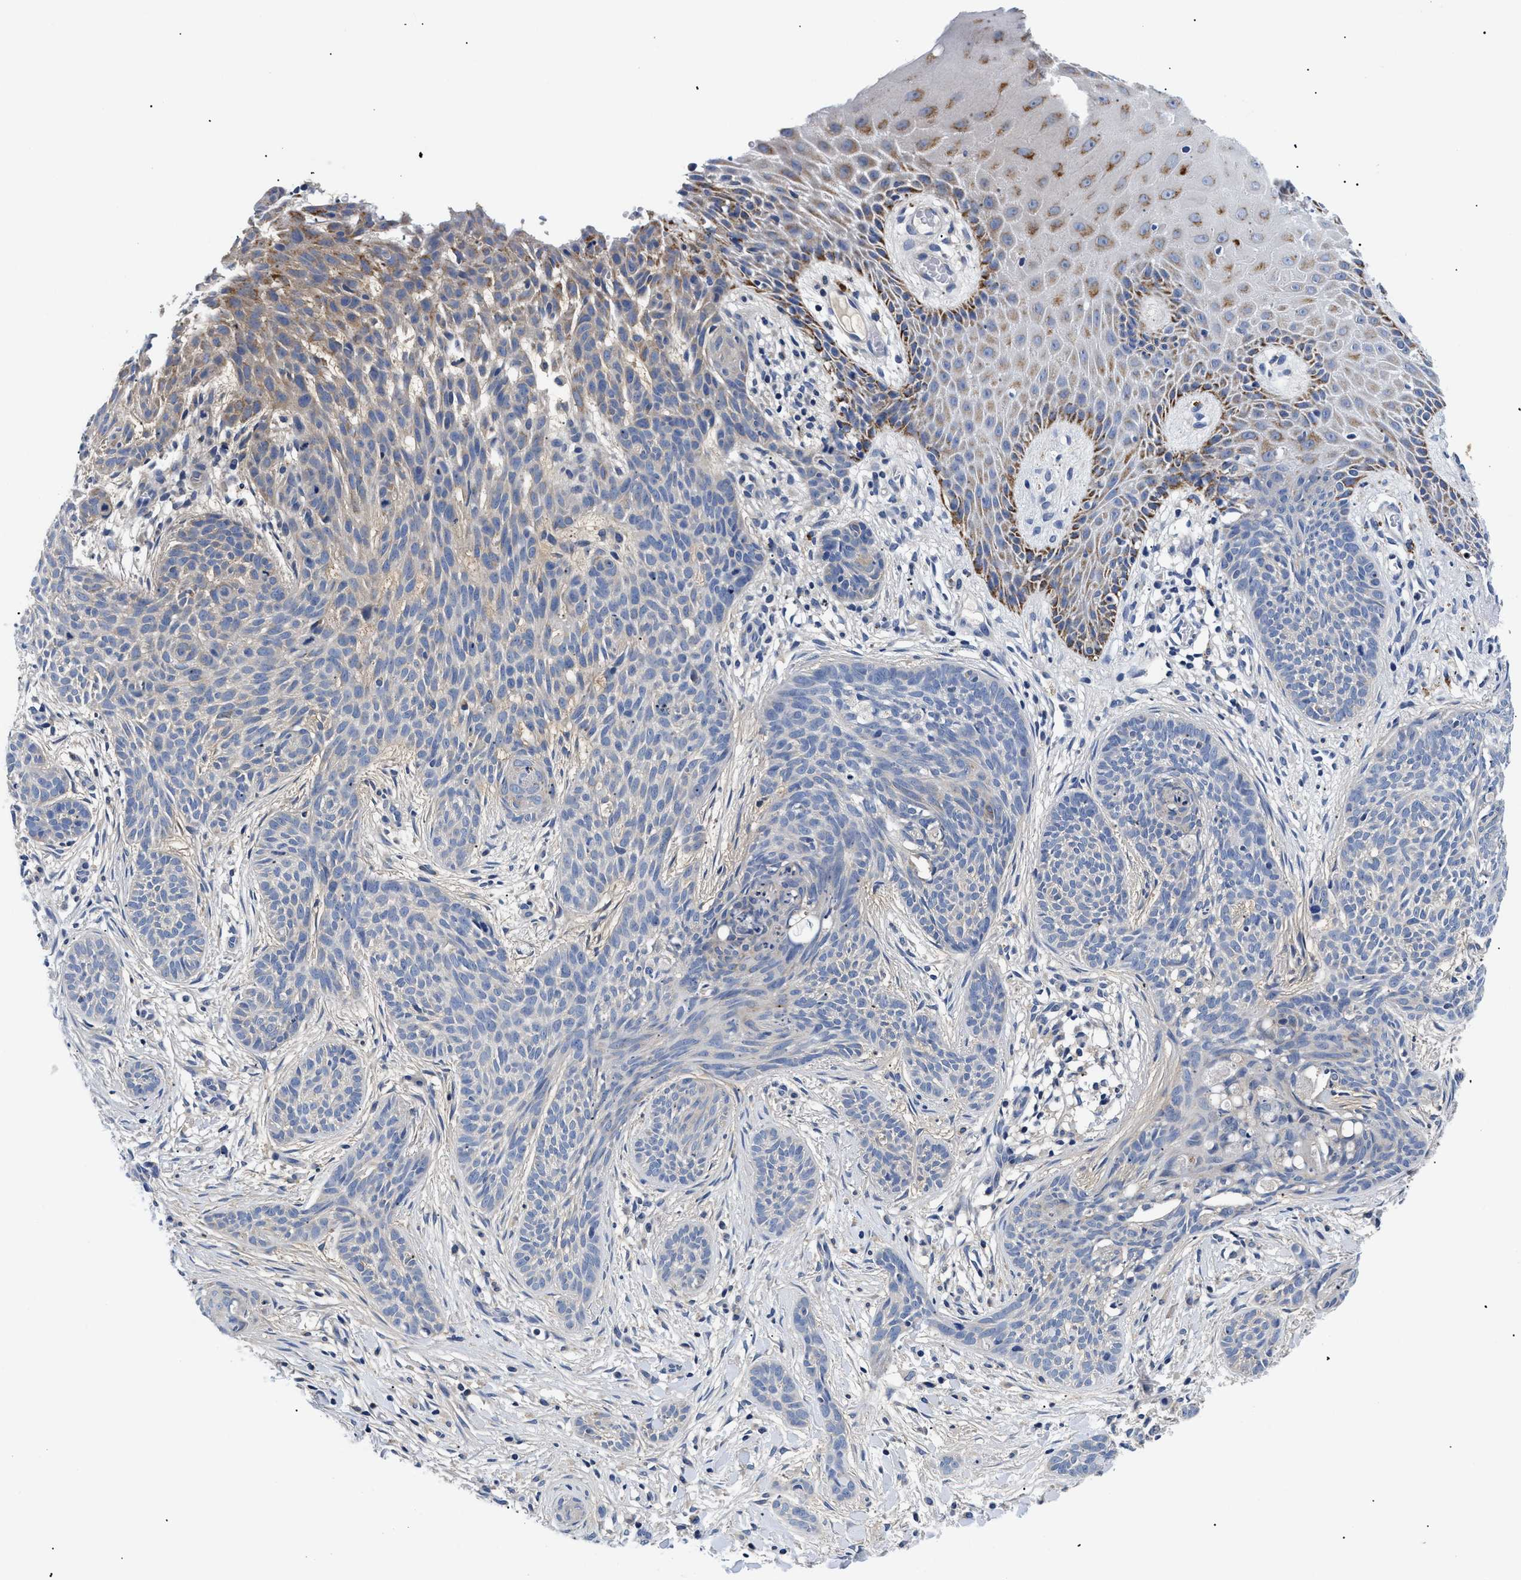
{"staining": {"intensity": "negative", "quantity": "none", "location": "none"}, "tissue": "skin cancer", "cell_type": "Tumor cells", "image_type": "cancer", "snomed": [{"axis": "morphology", "description": "Basal cell carcinoma"}, {"axis": "topography", "description": "Skin"}], "caption": "Skin cancer was stained to show a protein in brown. There is no significant staining in tumor cells. (Brightfield microscopy of DAB immunohistochemistry at high magnification).", "gene": "MEA1", "patient": {"sex": "female", "age": 59}}